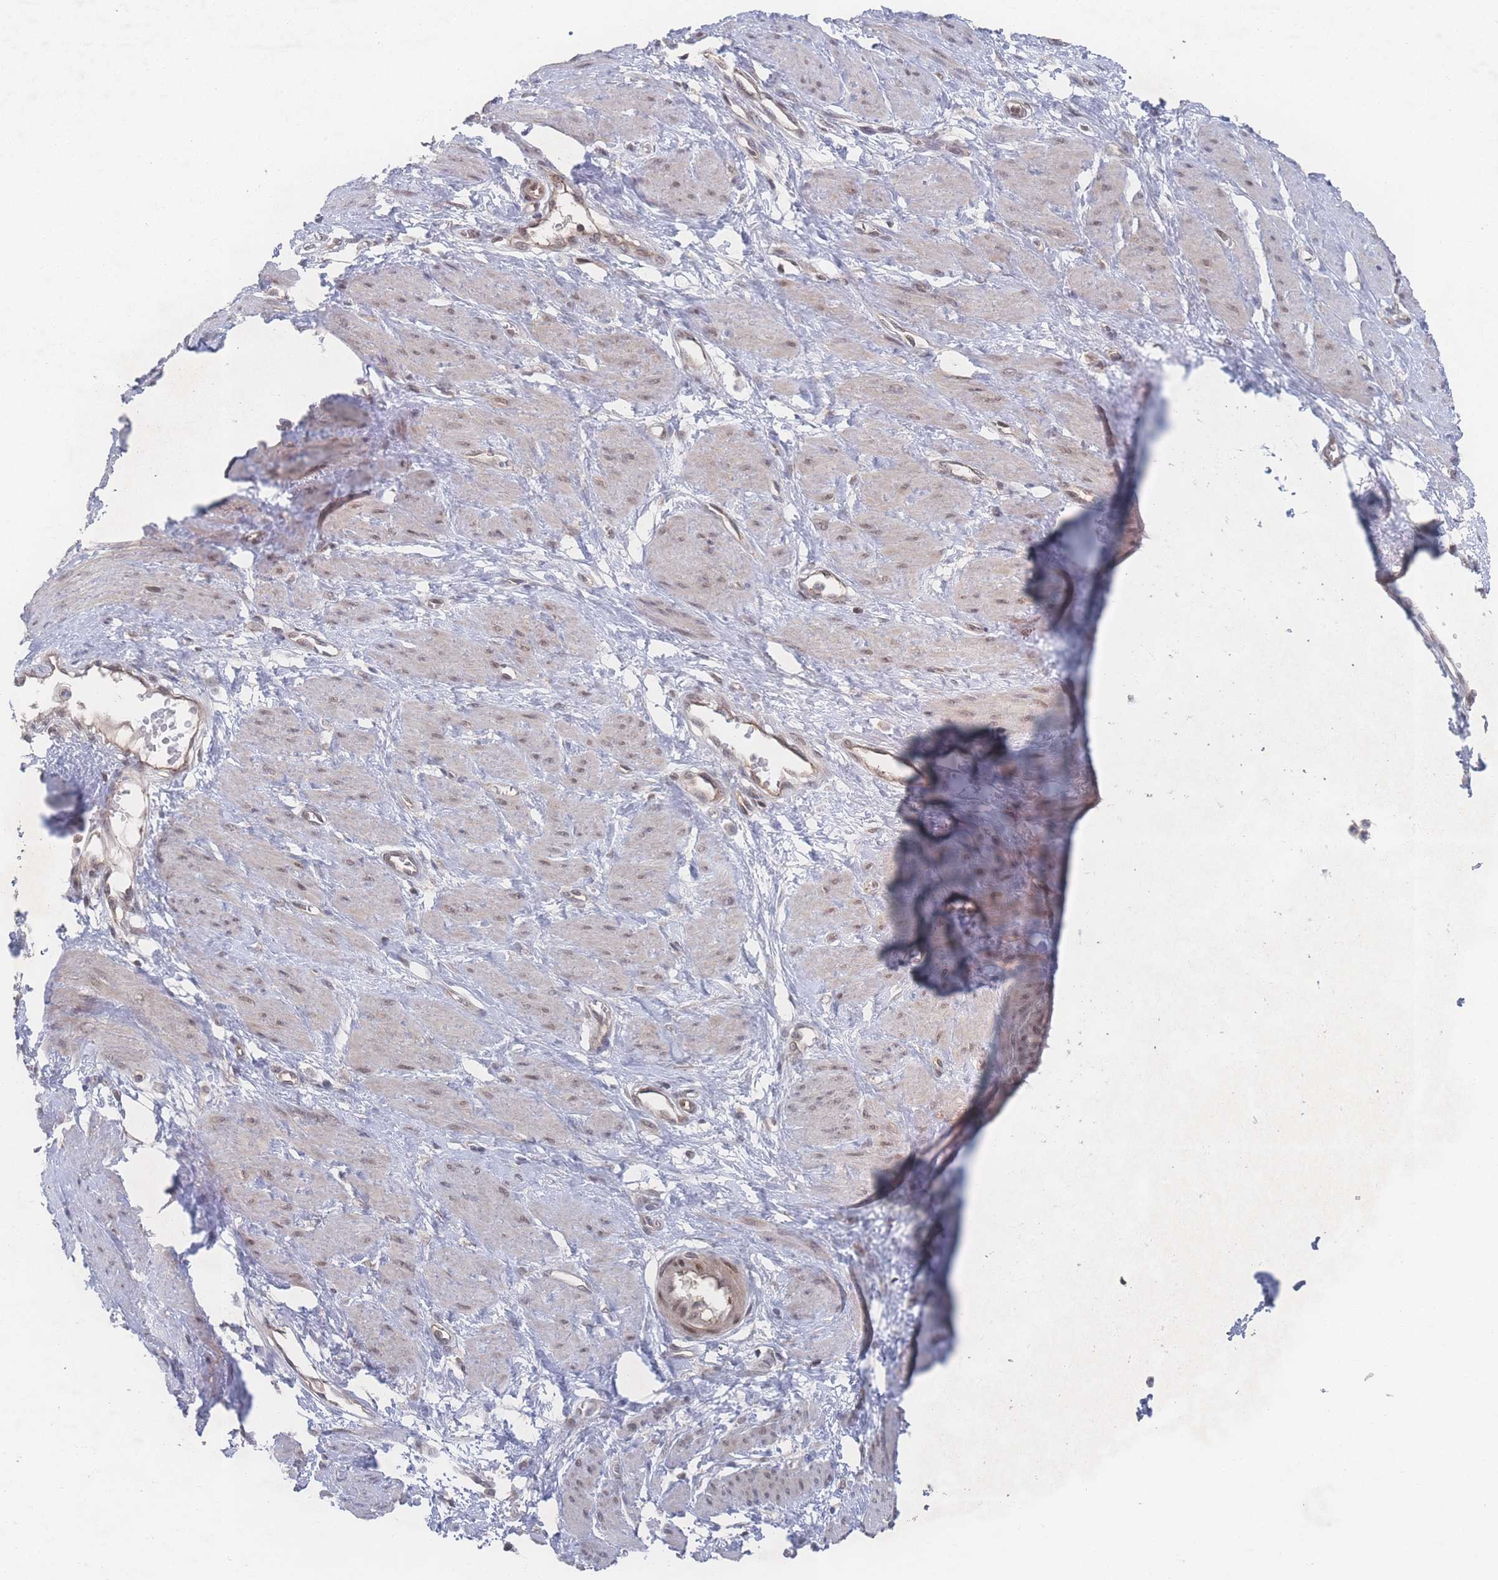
{"staining": {"intensity": "weak", "quantity": "<25%", "location": "nuclear"}, "tissue": "smooth muscle", "cell_type": "Smooth muscle cells", "image_type": "normal", "snomed": [{"axis": "morphology", "description": "Normal tissue, NOS"}, {"axis": "topography", "description": "Smooth muscle"}, {"axis": "topography", "description": "Uterus"}], "caption": "The micrograph demonstrates no significant expression in smooth muscle cells of smooth muscle. Nuclei are stained in blue.", "gene": "PSMA1", "patient": {"sex": "female", "age": 39}}